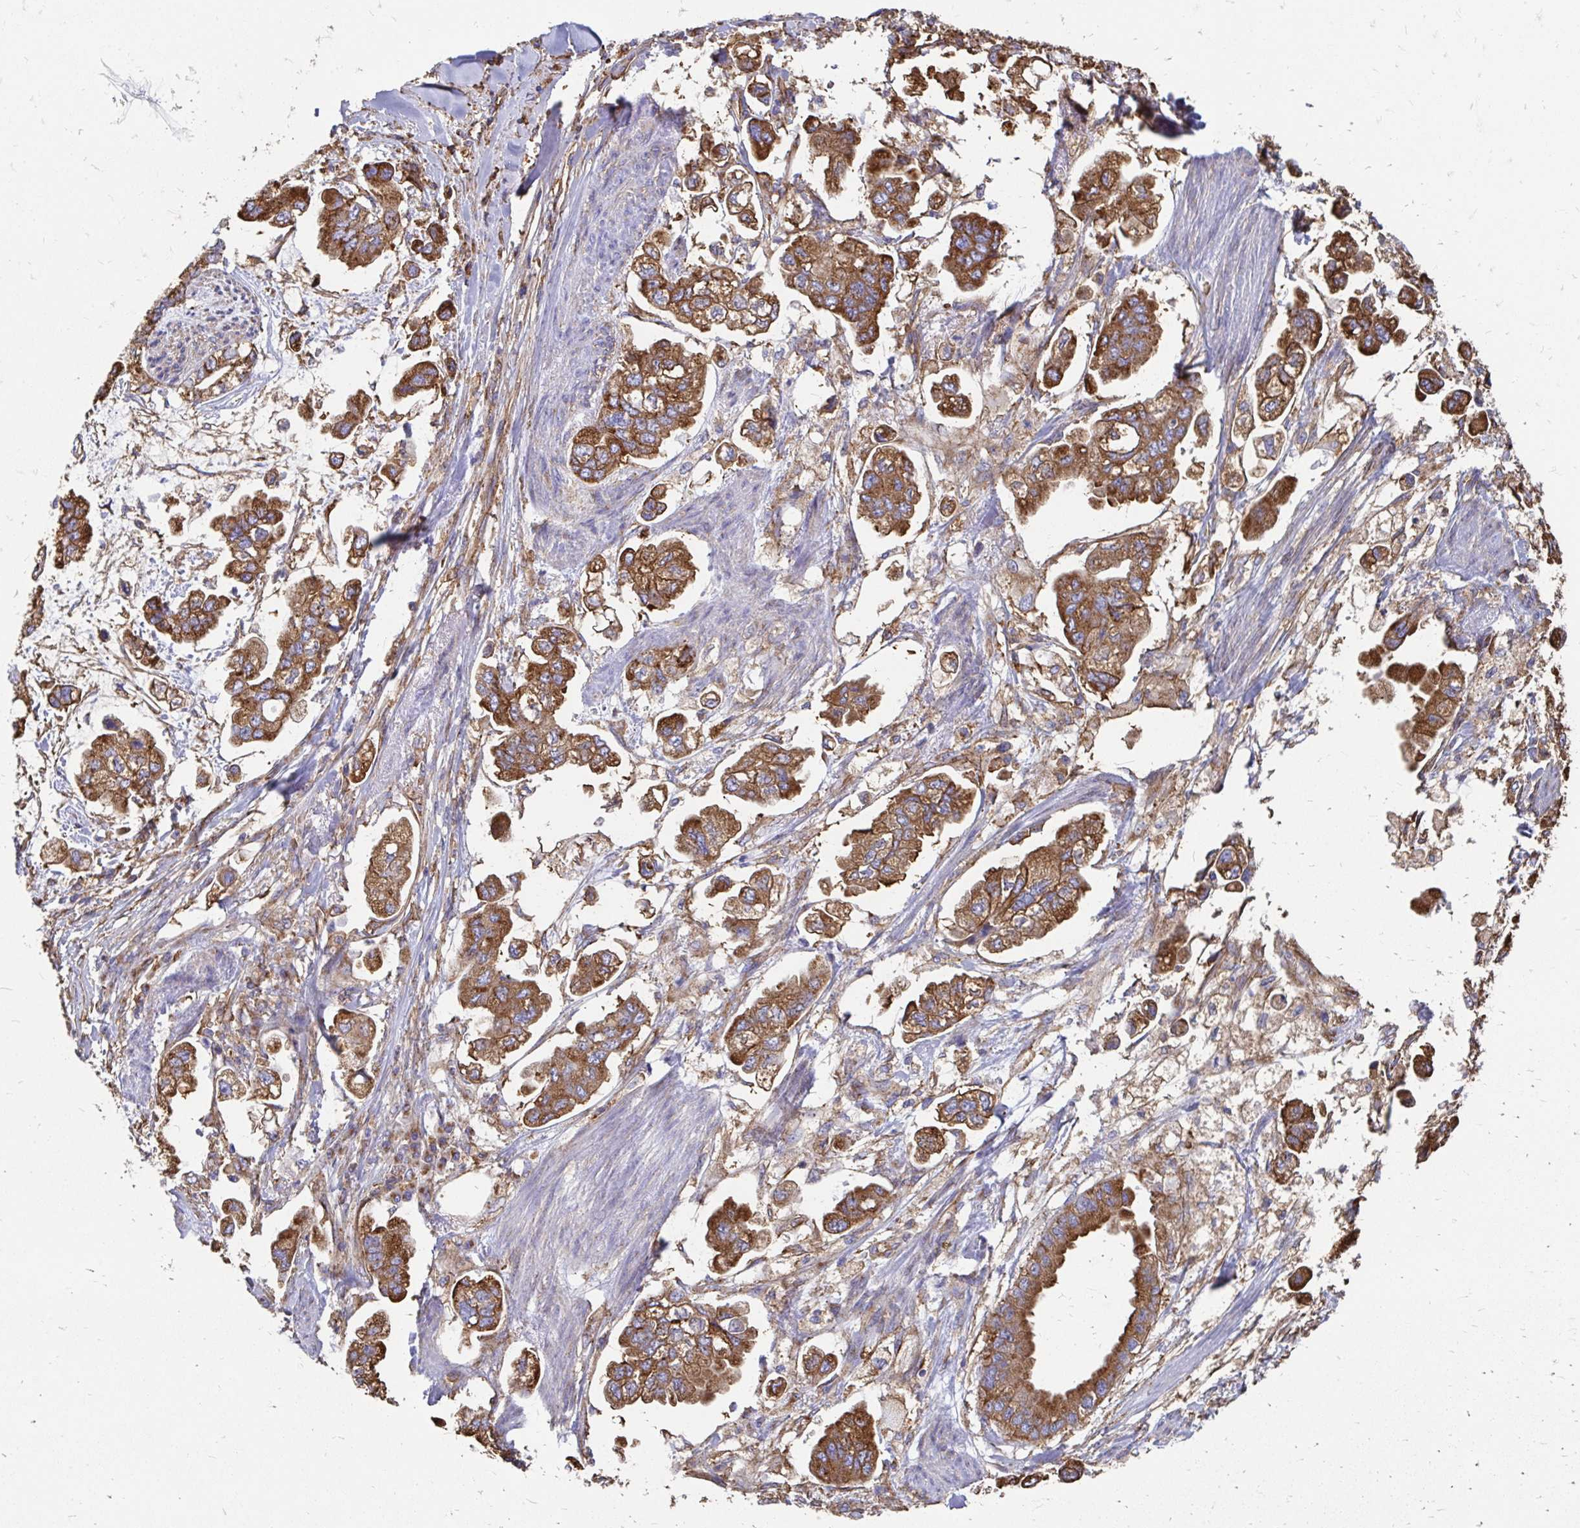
{"staining": {"intensity": "strong", "quantity": ">75%", "location": "cytoplasmic/membranous"}, "tissue": "stomach cancer", "cell_type": "Tumor cells", "image_type": "cancer", "snomed": [{"axis": "morphology", "description": "Adenocarcinoma, NOS"}, {"axis": "topography", "description": "Stomach"}], "caption": "Immunohistochemical staining of adenocarcinoma (stomach) exhibits strong cytoplasmic/membranous protein expression in approximately >75% of tumor cells.", "gene": "CLTC", "patient": {"sex": "male", "age": 62}}